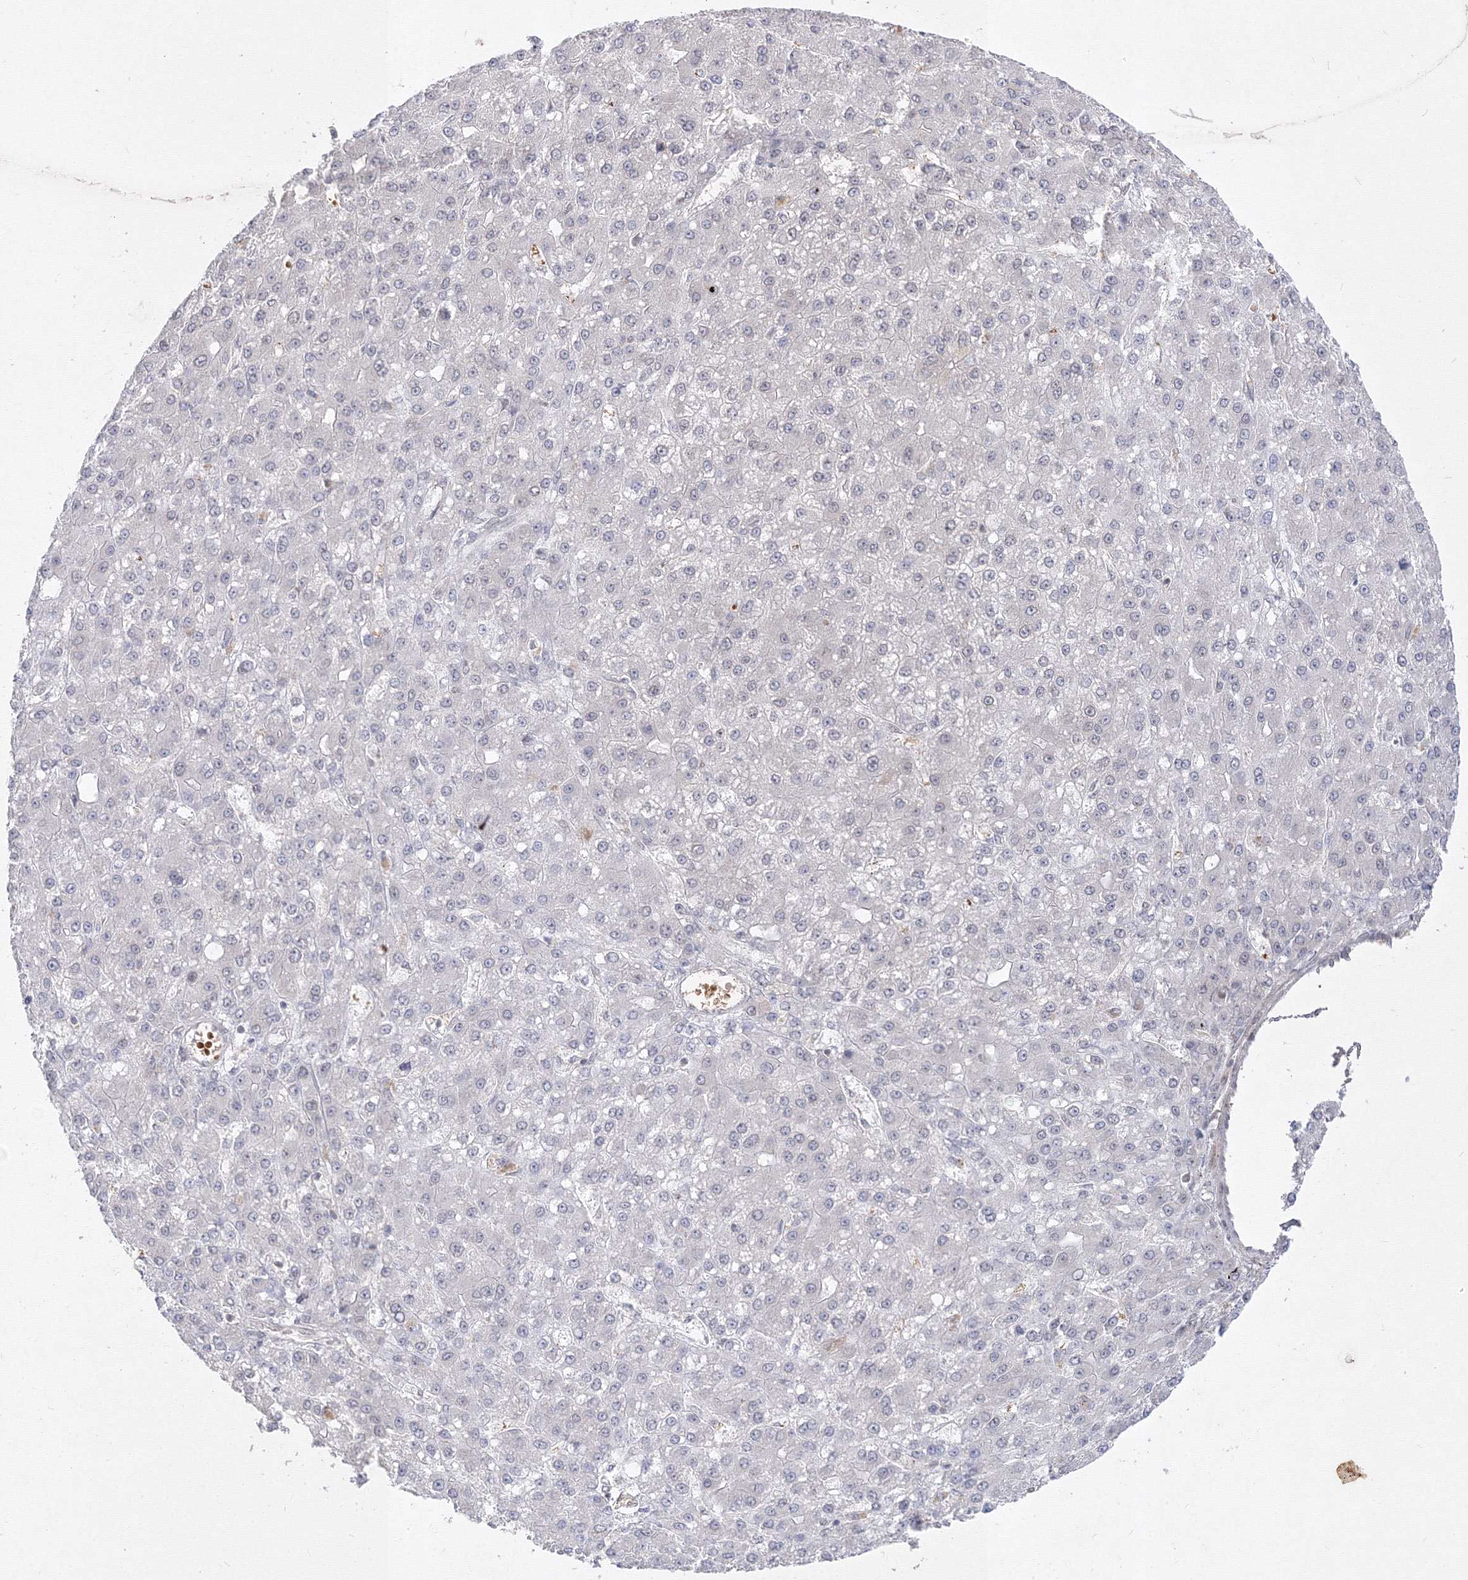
{"staining": {"intensity": "negative", "quantity": "none", "location": "none"}, "tissue": "liver cancer", "cell_type": "Tumor cells", "image_type": "cancer", "snomed": [{"axis": "morphology", "description": "Carcinoma, Hepatocellular, NOS"}, {"axis": "topography", "description": "Liver"}], "caption": "Image shows no protein positivity in tumor cells of hepatocellular carcinoma (liver) tissue. Brightfield microscopy of IHC stained with DAB (brown) and hematoxylin (blue), captured at high magnification.", "gene": "DNAJB2", "patient": {"sex": "male", "age": 67}}